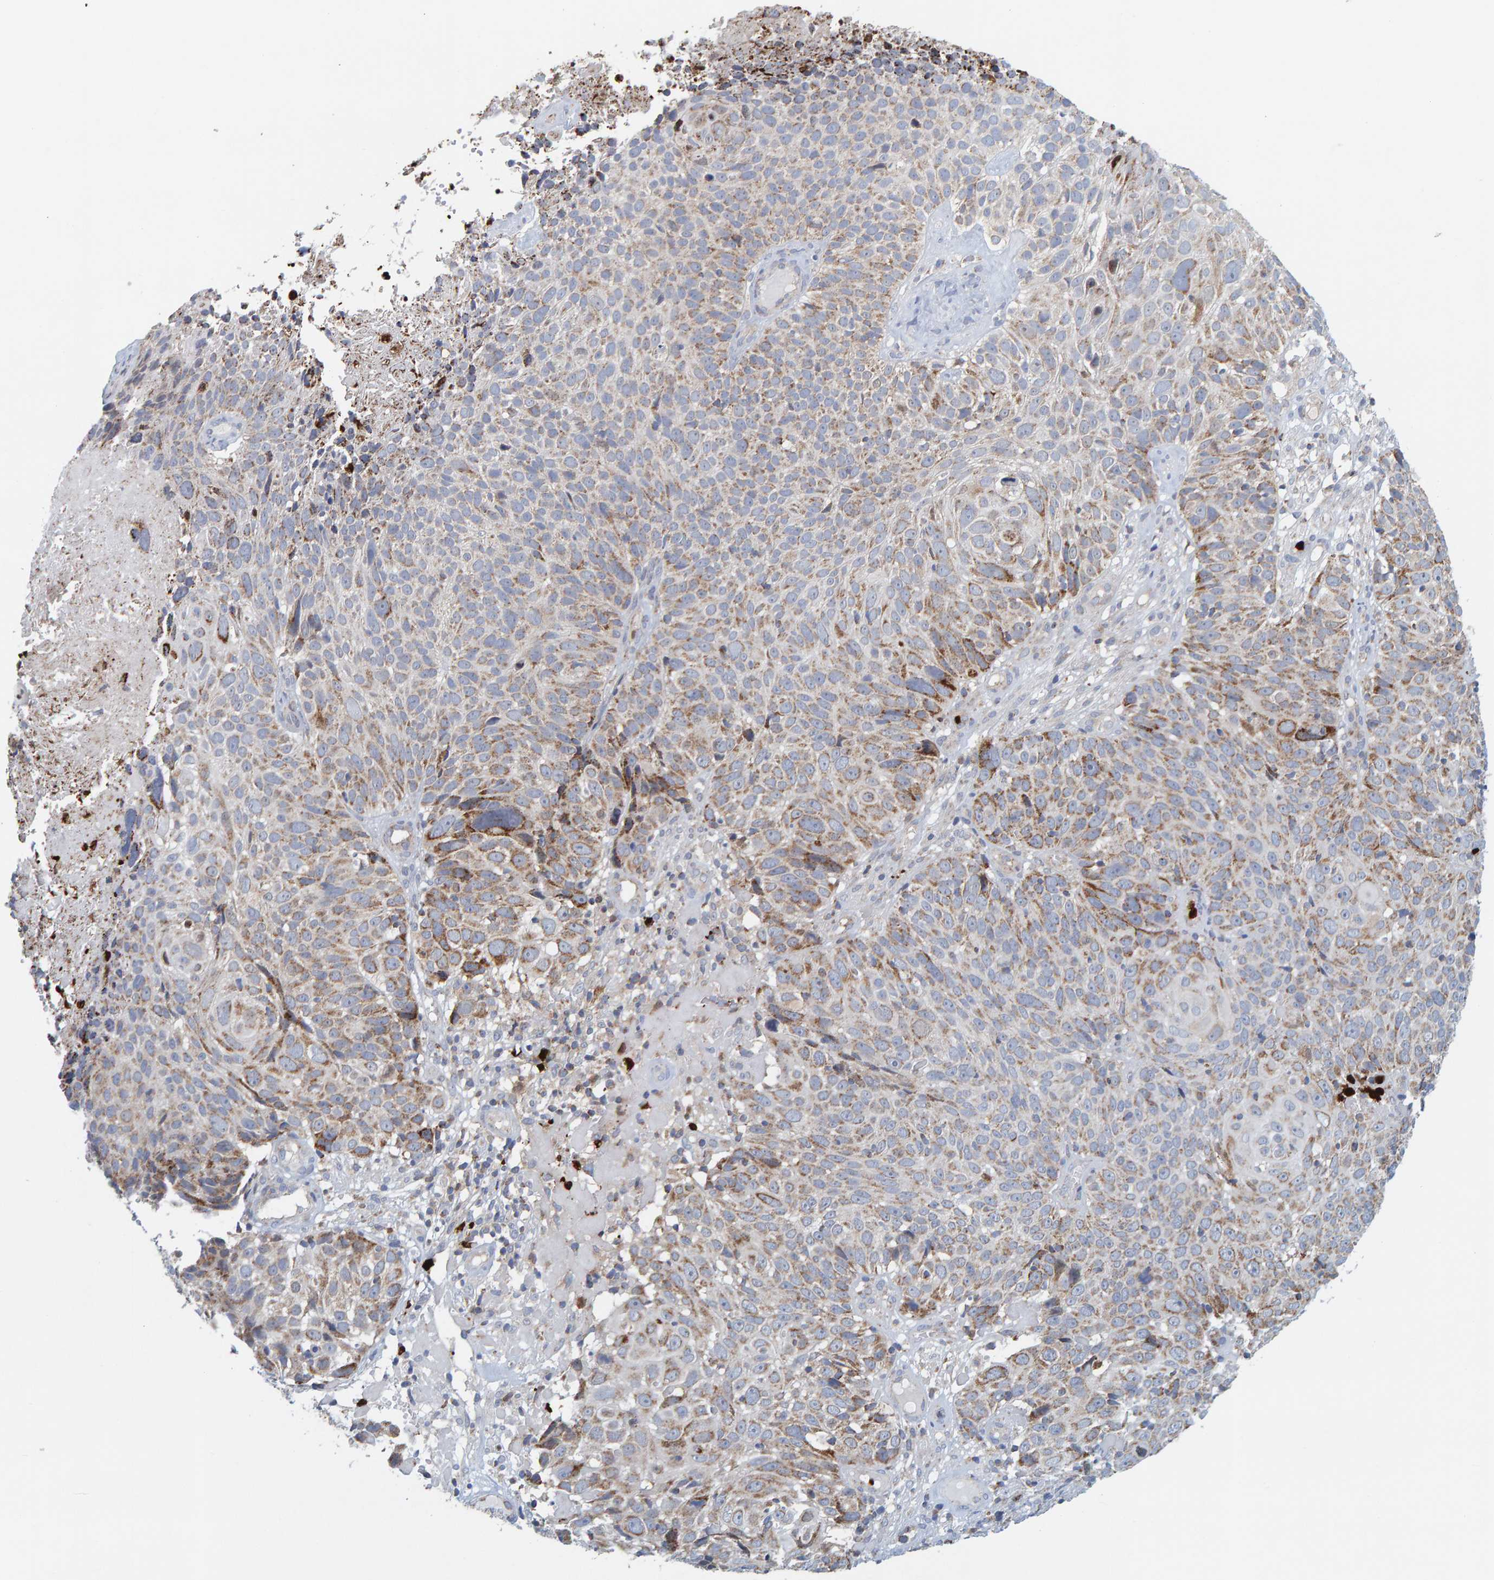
{"staining": {"intensity": "moderate", "quantity": "25%-75%", "location": "cytoplasmic/membranous"}, "tissue": "cervical cancer", "cell_type": "Tumor cells", "image_type": "cancer", "snomed": [{"axis": "morphology", "description": "Squamous cell carcinoma, NOS"}, {"axis": "topography", "description": "Cervix"}], "caption": "Cervical cancer stained with DAB (3,3'-diaminobenzidine) IHC reveals medium levels of moderate cytoplasmic/membranous expression in about 25%-75% of tumor cells.", "gene": "B9D1", "patient": {"sex": "female", "age": 74}}